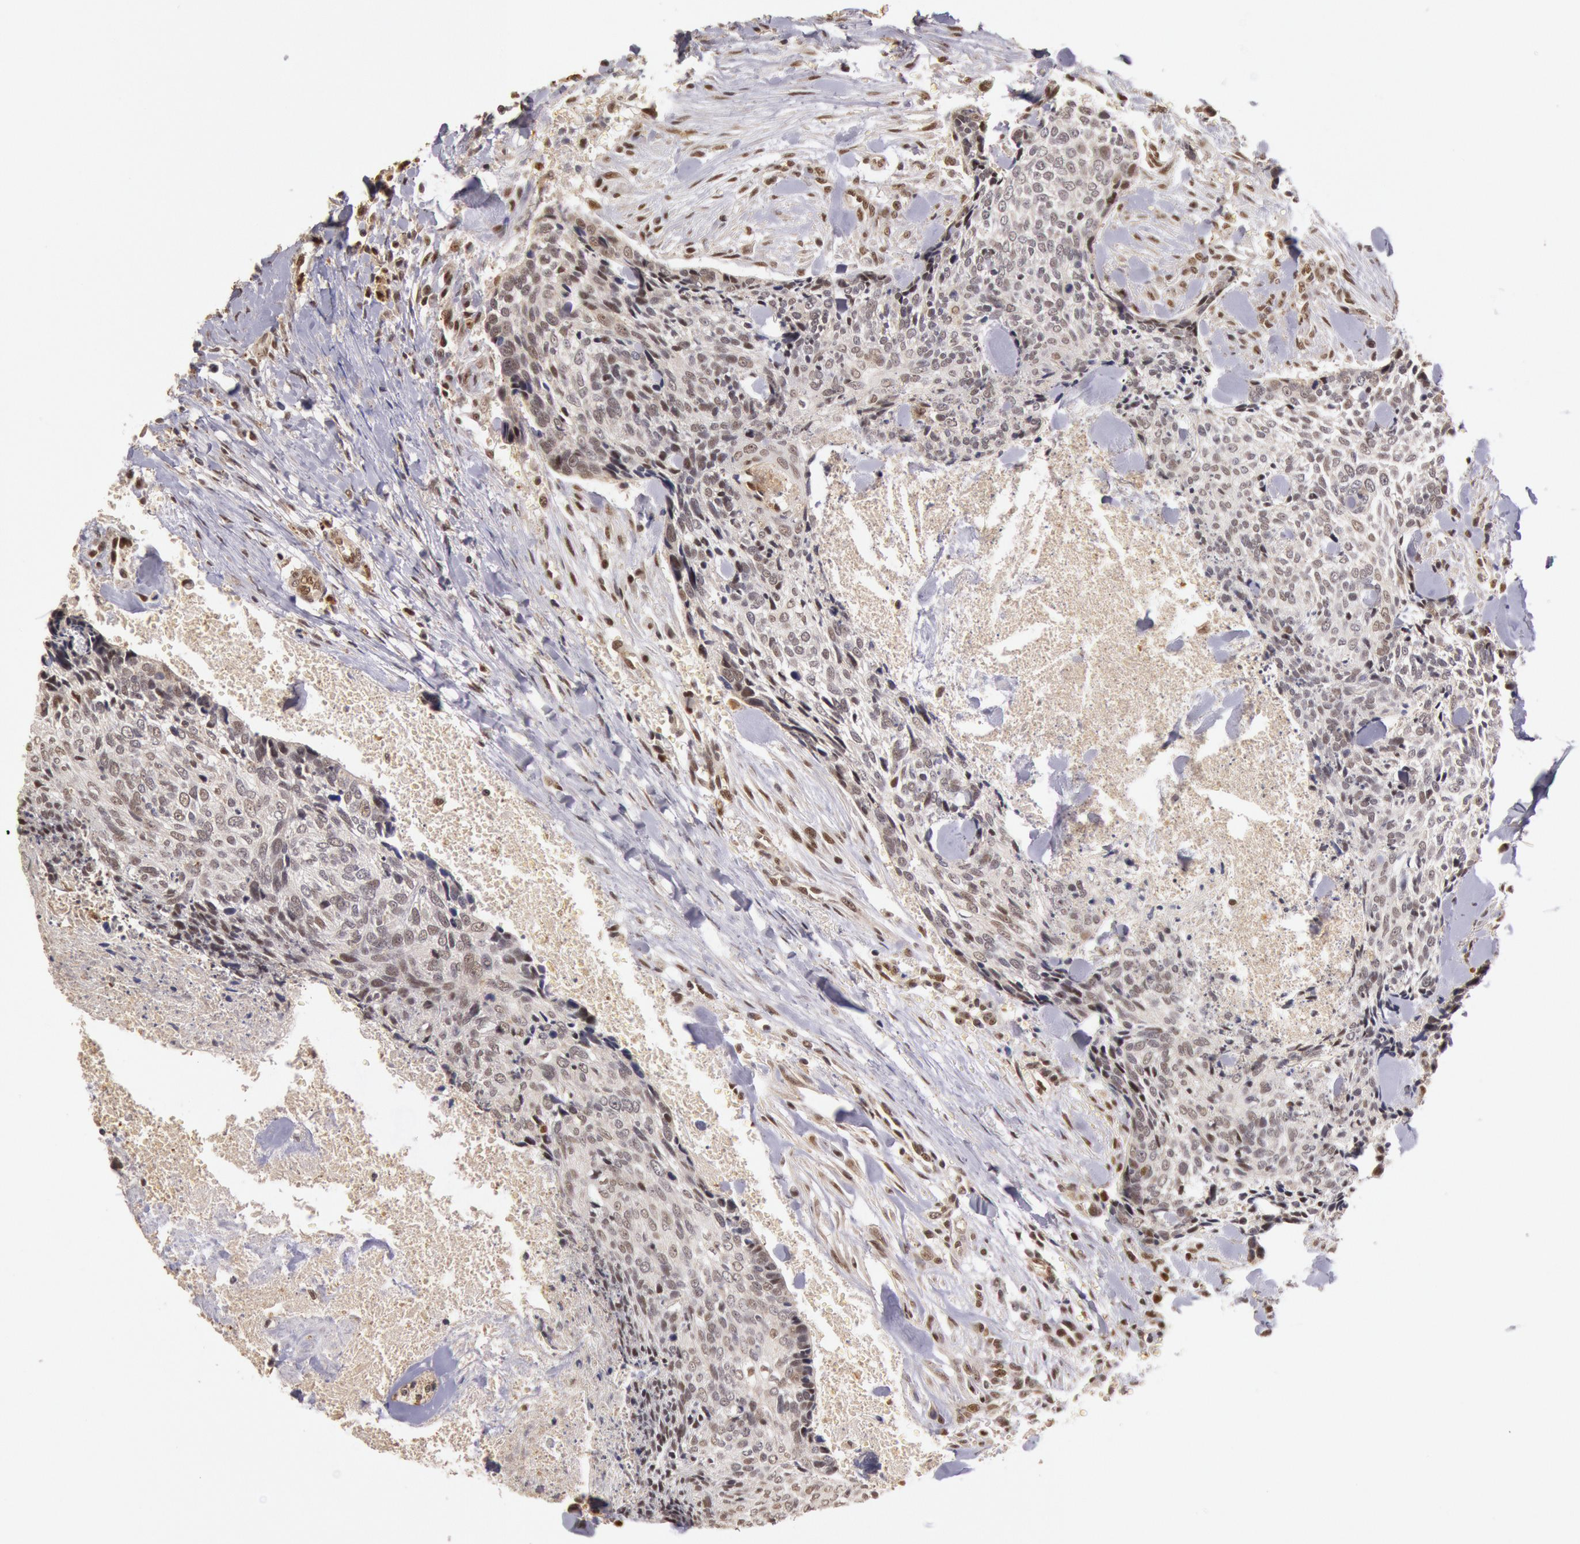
{"staining": {"intensity": "negative", "quantity": "none", "location": "none"}, "tissue": "head and neck cancer", "cell_type": "Tumor cells", "image_type": "cancer", "snomed": [{"axis": "morphology", "description": "Squamous cell carcinoma, NOS"}, {"axis": "topography", "description": "Salivary gland"}, {"axis": "topography", "description": "Head-Neck"}], "caption": "Immunohistochemistry histopathology image of neoplastic tissue: head and neck squamous cell carcinoma stained with DAB reveals no significant protein staining in tumor cells.", "gene": "LIG4", "patient": {"sex": "male", "age": 70}}